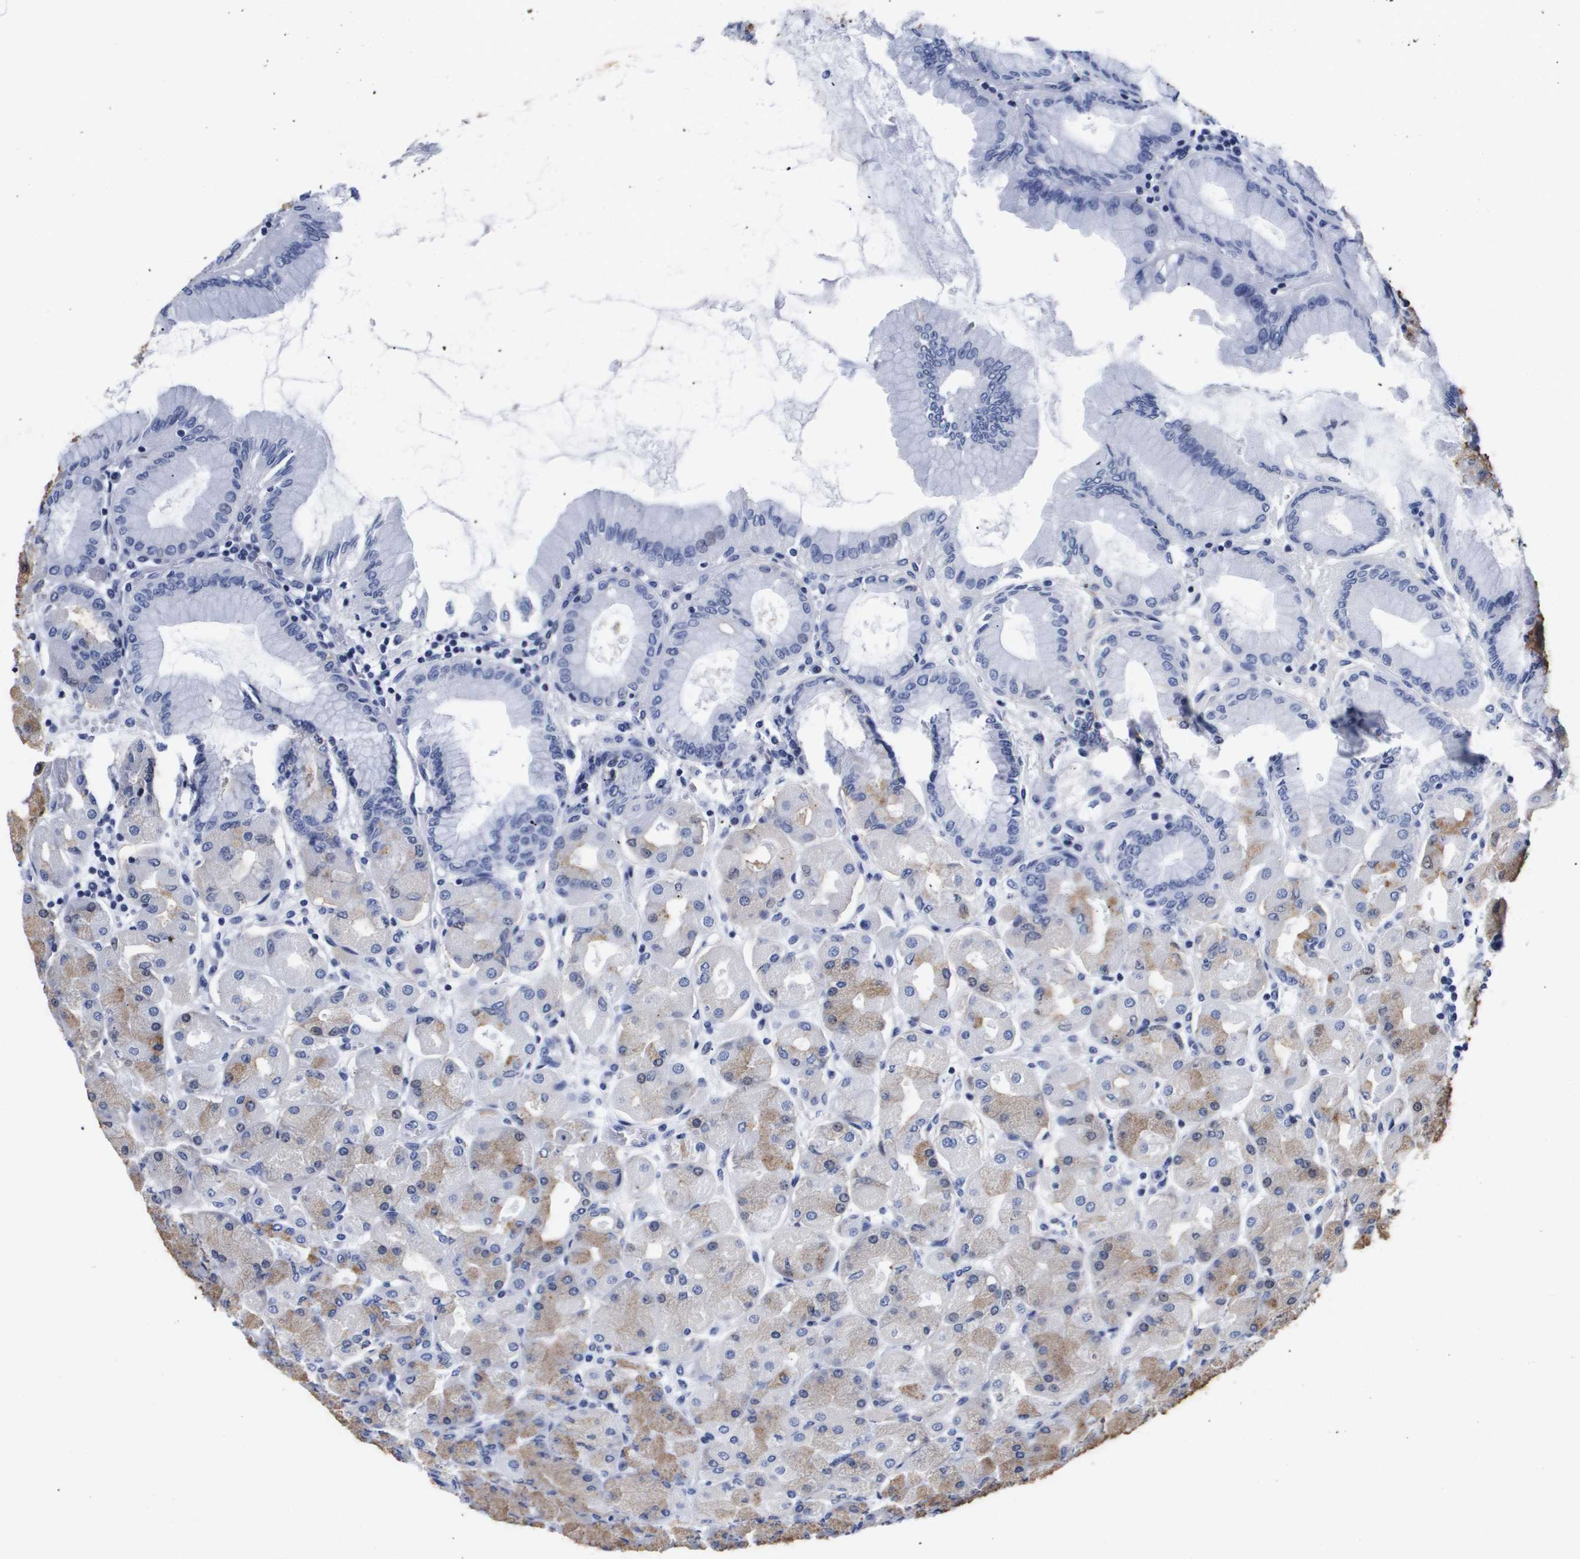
{"staining": {"intensity": "weak", "quantity": "25%-75%", "location": "cytoplasmic/membranous"}, "tissue": "stomach", "cell_type": "Glandular cells", "image_type": "normal", "snomed": [{"axis": "morphology", "description": "Normal tissue, NOS"}, {"axis": "topography", "description": "Stomach, upper"}], "caption": "An immunohistochemistry (IHC) photomicrograph of unremarkable tissue is shown. Protein staining in brown shows weak cytoplasmic/membranous positivity in stomach within glandular cells. The staining is performed using DAB brown chromogen to label protein expression. The nuclei are counter-stained blue using hematoxylin.", "gene": "ATP6V0A4", "patient": {"sex": "female", "age": 56}}